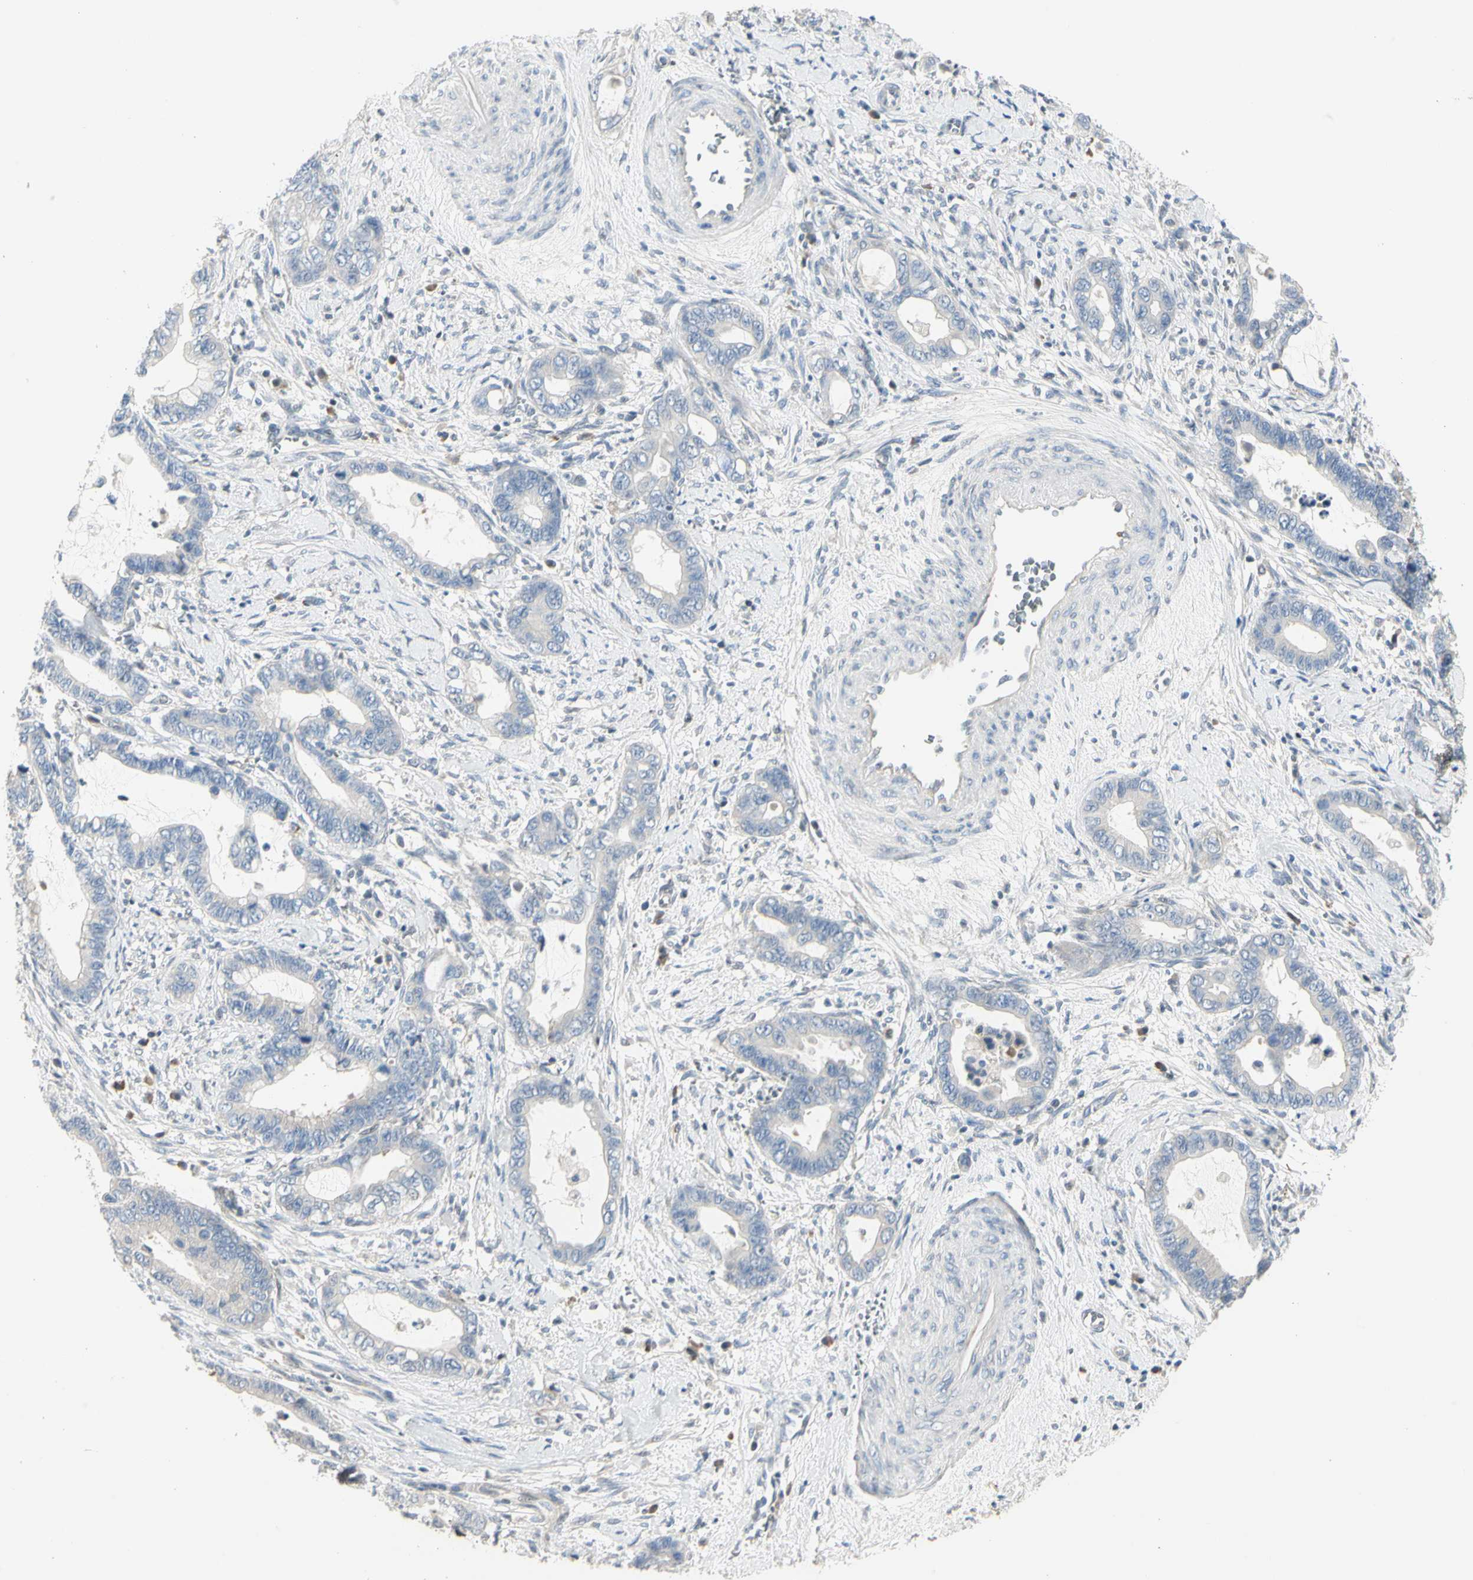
{"staining": {"intensity": "negative", "quantity": "none", "location": "none"}, "tissue": "cervical cancer", "cell_type": "Tumor cells", "image_type": "cancer", "snomed": [{"axis": "morphology", "description": "Adenocarcinoma, NOS"}, {"axis": "topography", "description": "Cervix"}], "caption": "Immunohistochemistry histopathology image of neoplastic tissue: human cervical cancer stained with DAB shows no significant protein positivity in tumor cells. The staining was performed using DAB to visualize the protein expression in brown, while the nuclei were stained in blue with hematoxylin (Magnification: 20x).", "gene": "GREM1", "patient": {"sex": "female", "age": 44}}